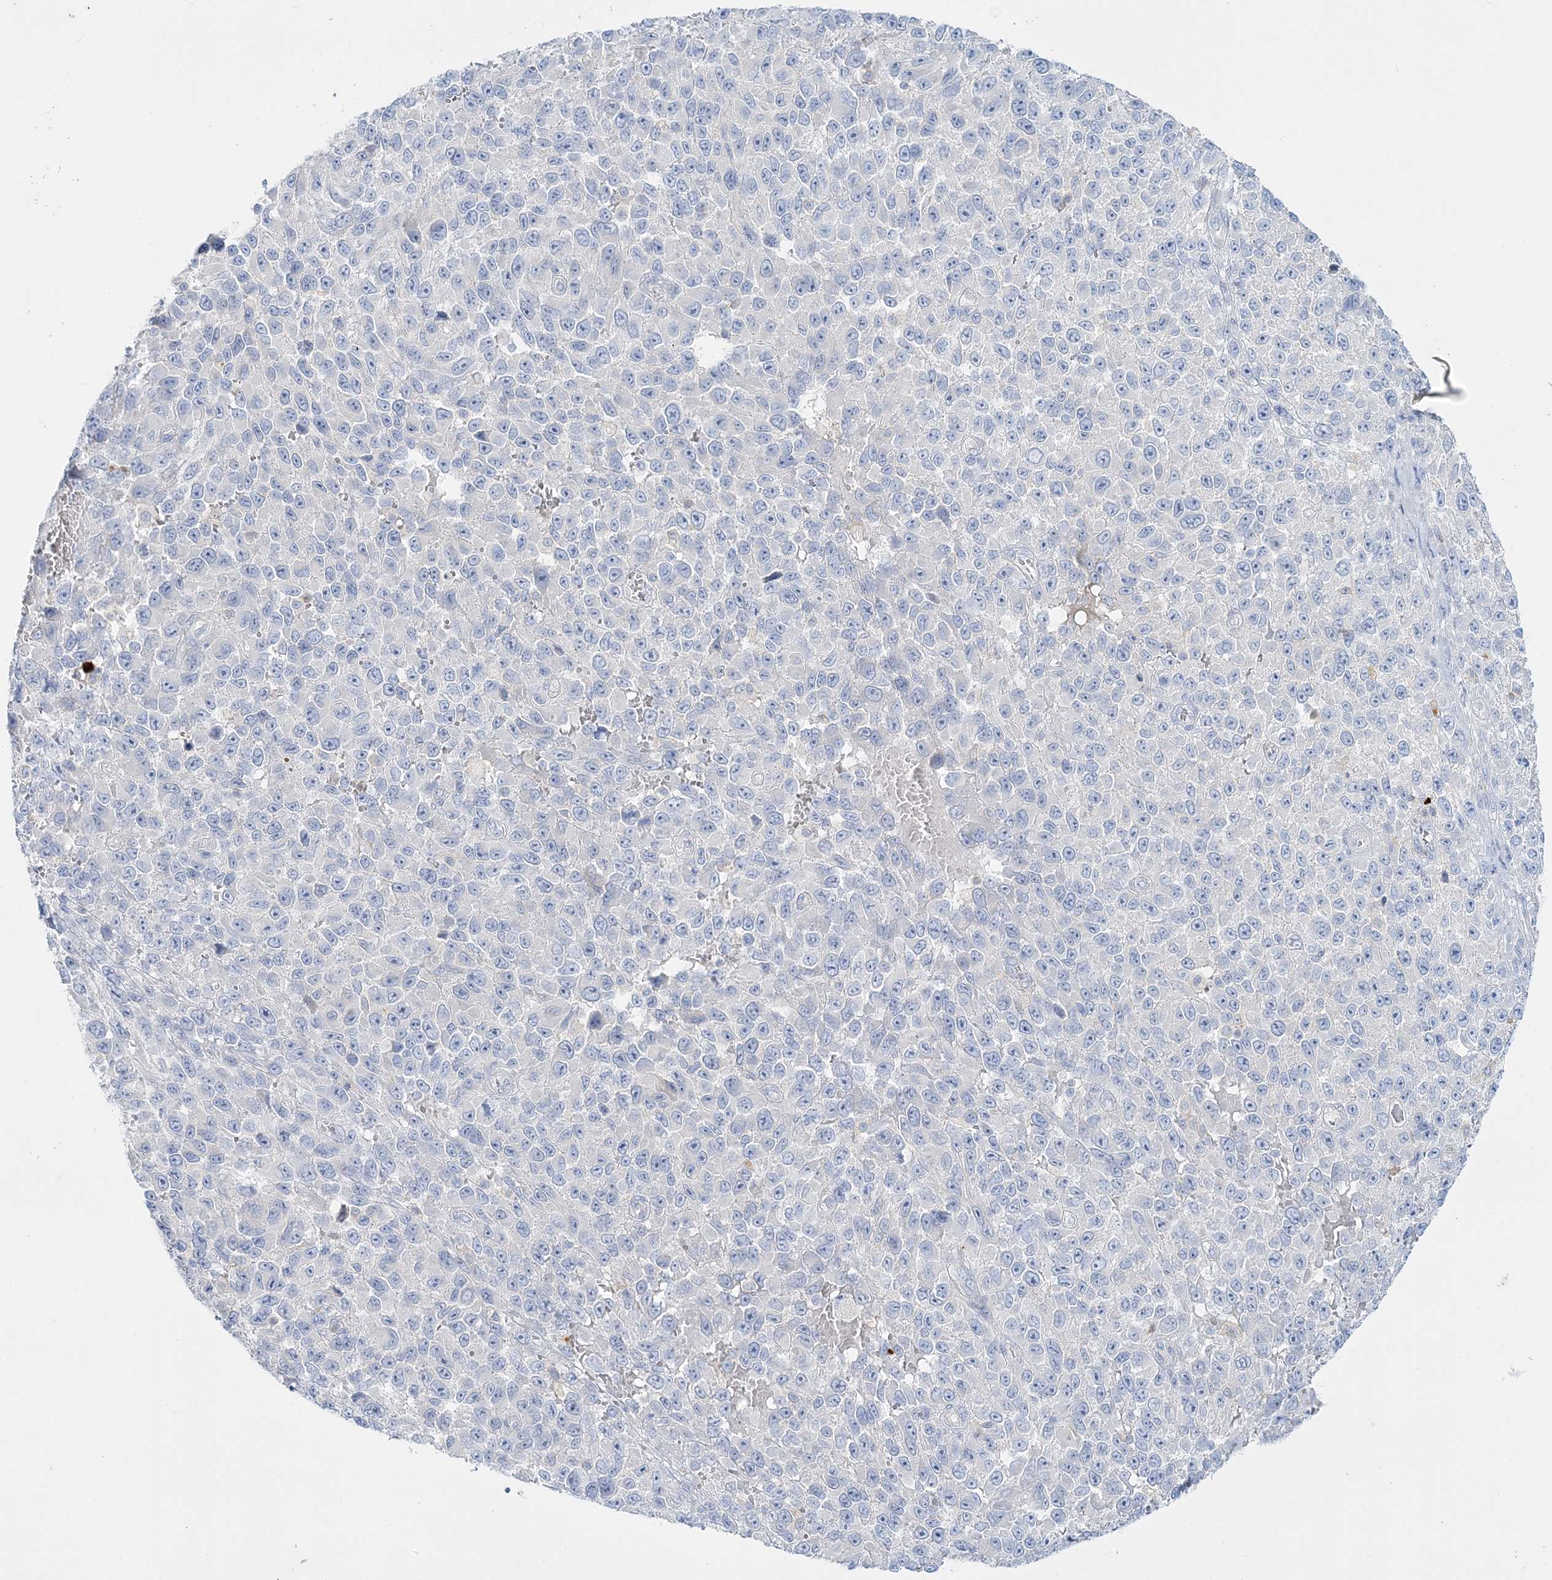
{"staining": {"intensity": "negative", "quantity": "none", "location": "none"}, "tissue": "melanoma", "cell_type": "Tumor cells", "image_type": "cancer", "snomed": [{"axis": "morphology", "description": "Malignant melanoma, NOS"}, {"axis": "topography", "description": "Skin"}], "caption": "High power microscopy micrograph of an IHC micrograph of melanoma, revealing no significant staining in tumor cells.", "gene": "WDSUB1", "patient": {"sex": "female", "age": 96}}